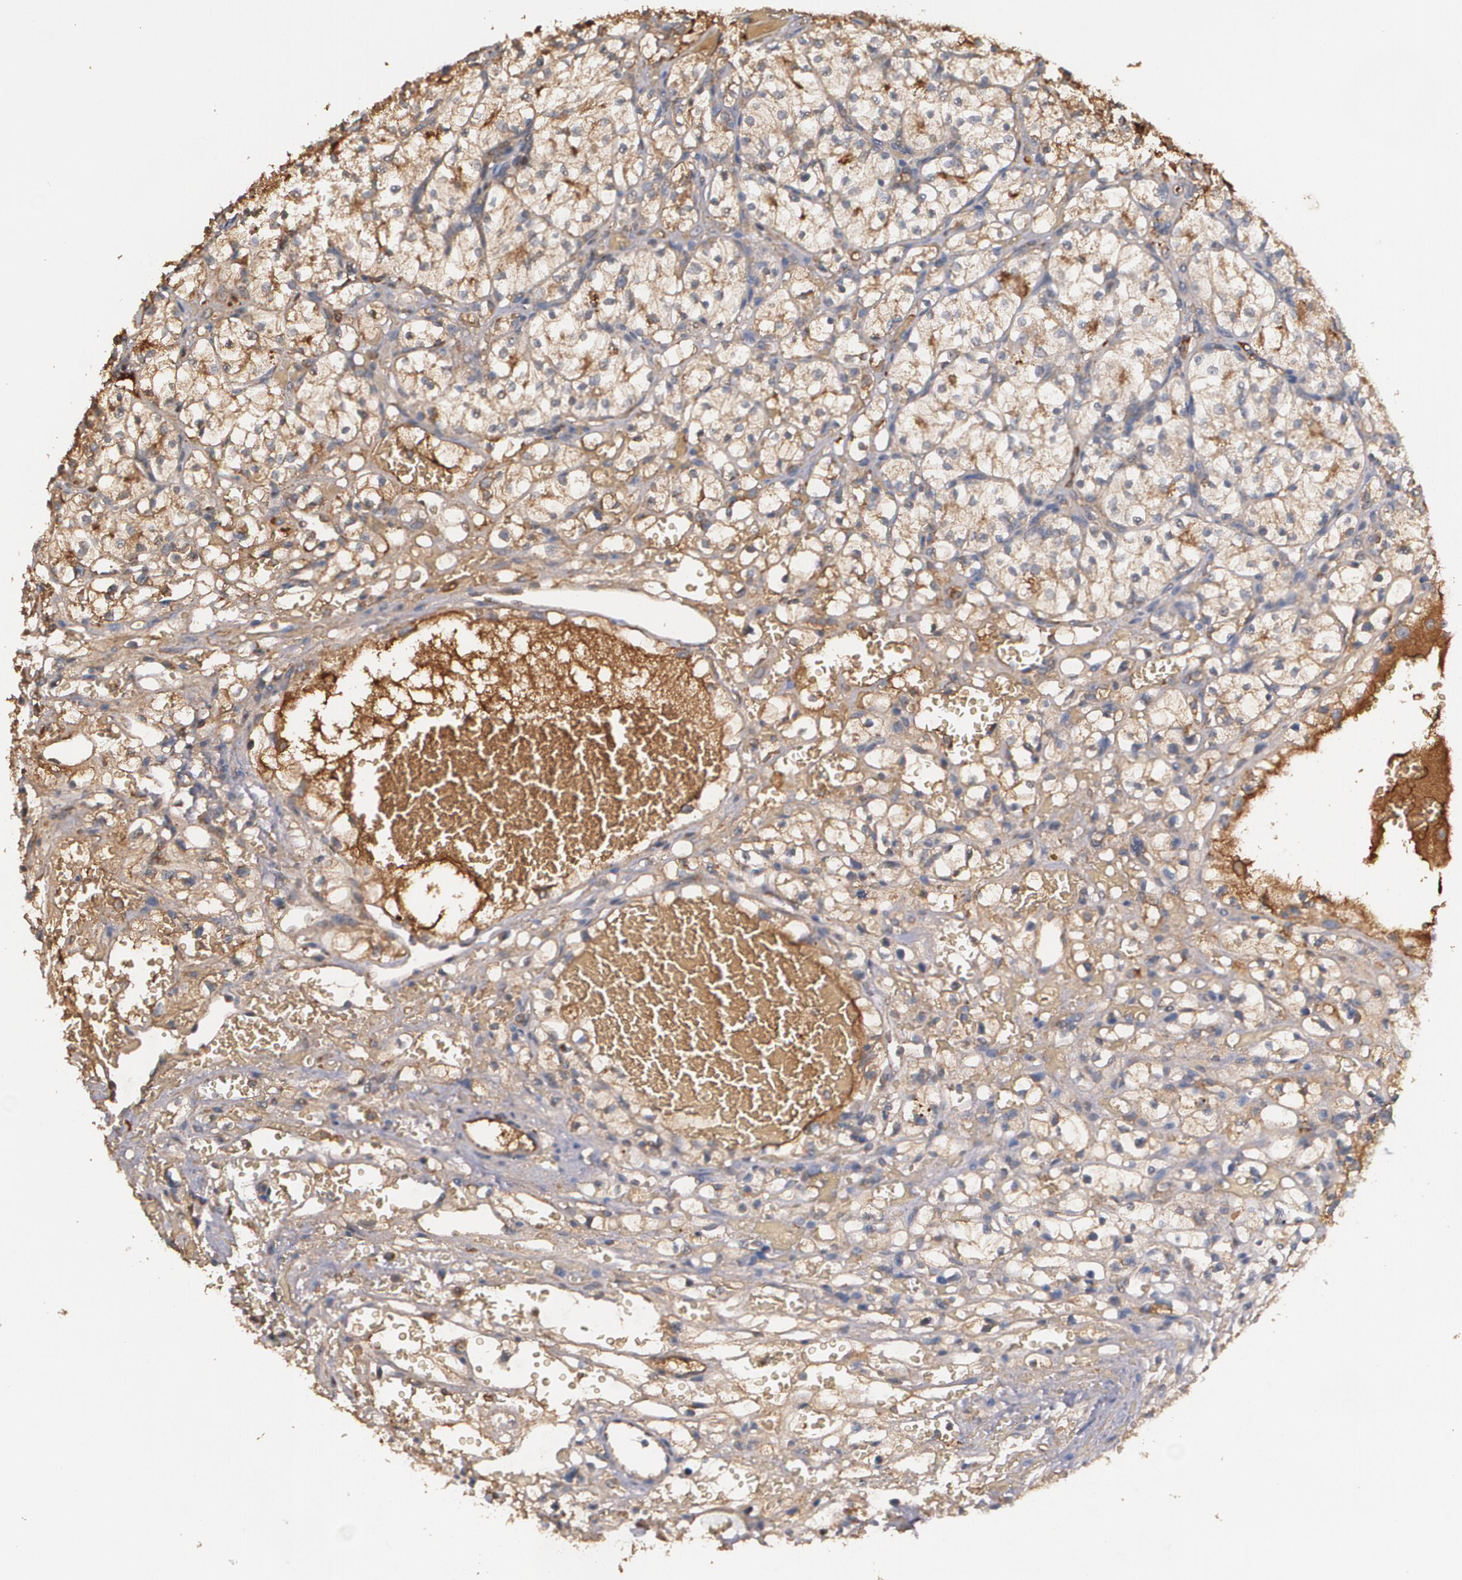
{"staining": {"intensity": "moderate", "quantity": ">75%", "location": "cytoplasmic/membranous"}, "tissue": "renal cancer", "cell_type": "Tumor cells", "image_type": "cancer", "snomed": [{"axis": "morphology", "description": "Adenocarcinoma, NOS"}, {"axis": "topography", "description": "Kidney"}], "caption": "The image demonstrates a brown stain indicating the presence of a protein in the cytoplasmic/membranous of tumor cells in renal adenocarcinoma.", "gene": "PON1", "patient": {"sex": "female", "age": 60}}